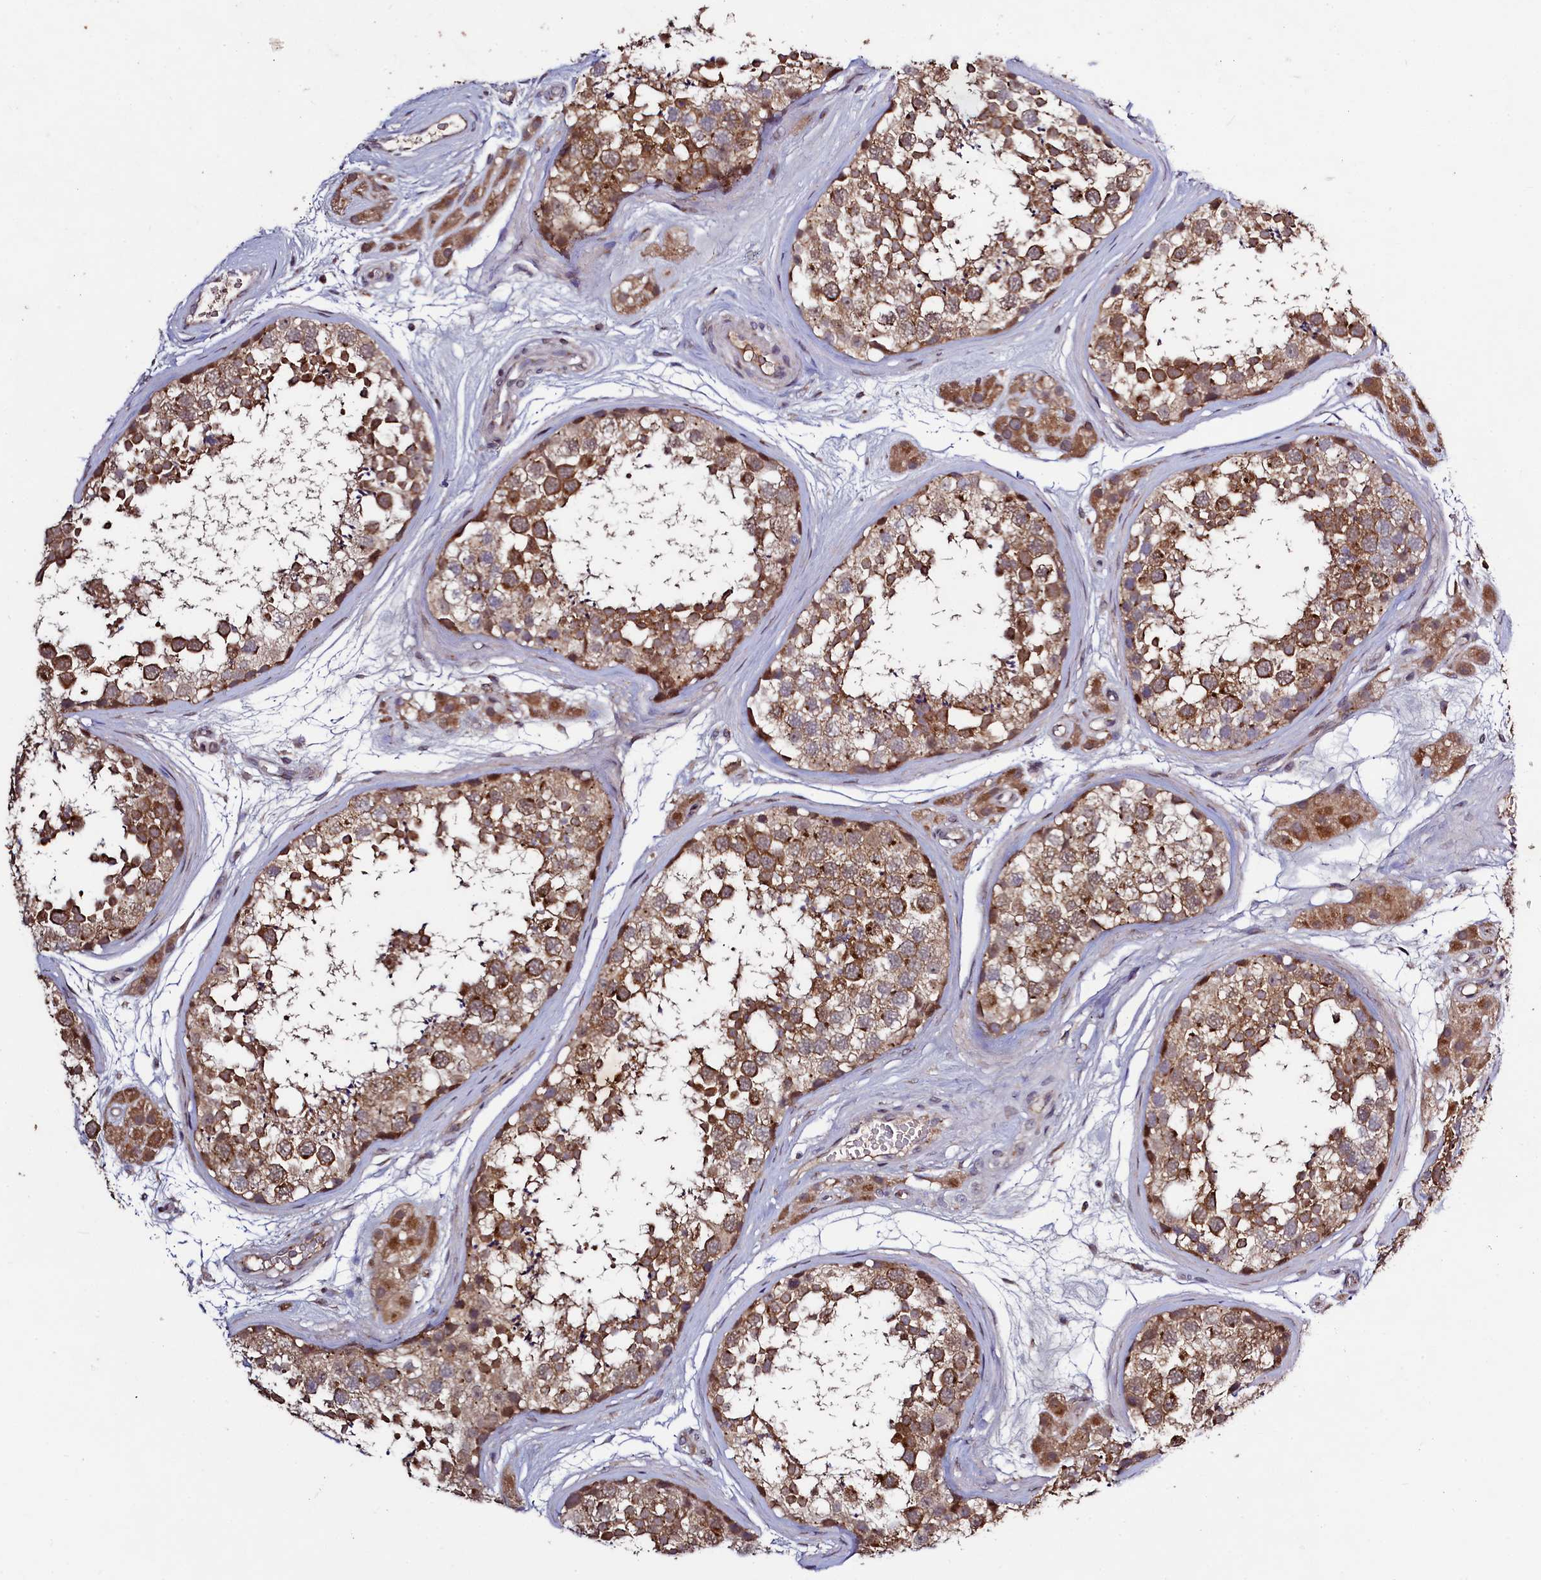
{"staining": {"intensity": "moderate", "quantity": ">75%", "location": "cytoplasmic/membranous"}, "tissue": "testis", "cell_type": "Cells in seminiferous ducts", "image_type": "normal", "snomed": [{"axis": "morphology", "description": "Normal tissue, NOS"}, {"axis": "topography", "description": "Testis"}], "caption": "Immunohistochemistry (IHC) micrograph of benign testis: human testis stained using IHC reveals medium levels of moderate protein expression localized specifically in the cytoplasmic/membranous of cells in seminiferous ducts, appearing as a cytoplasmic/membranous brown color.", "gene": "SEC24C", "patient": {"sex": "male", "age": 56}}